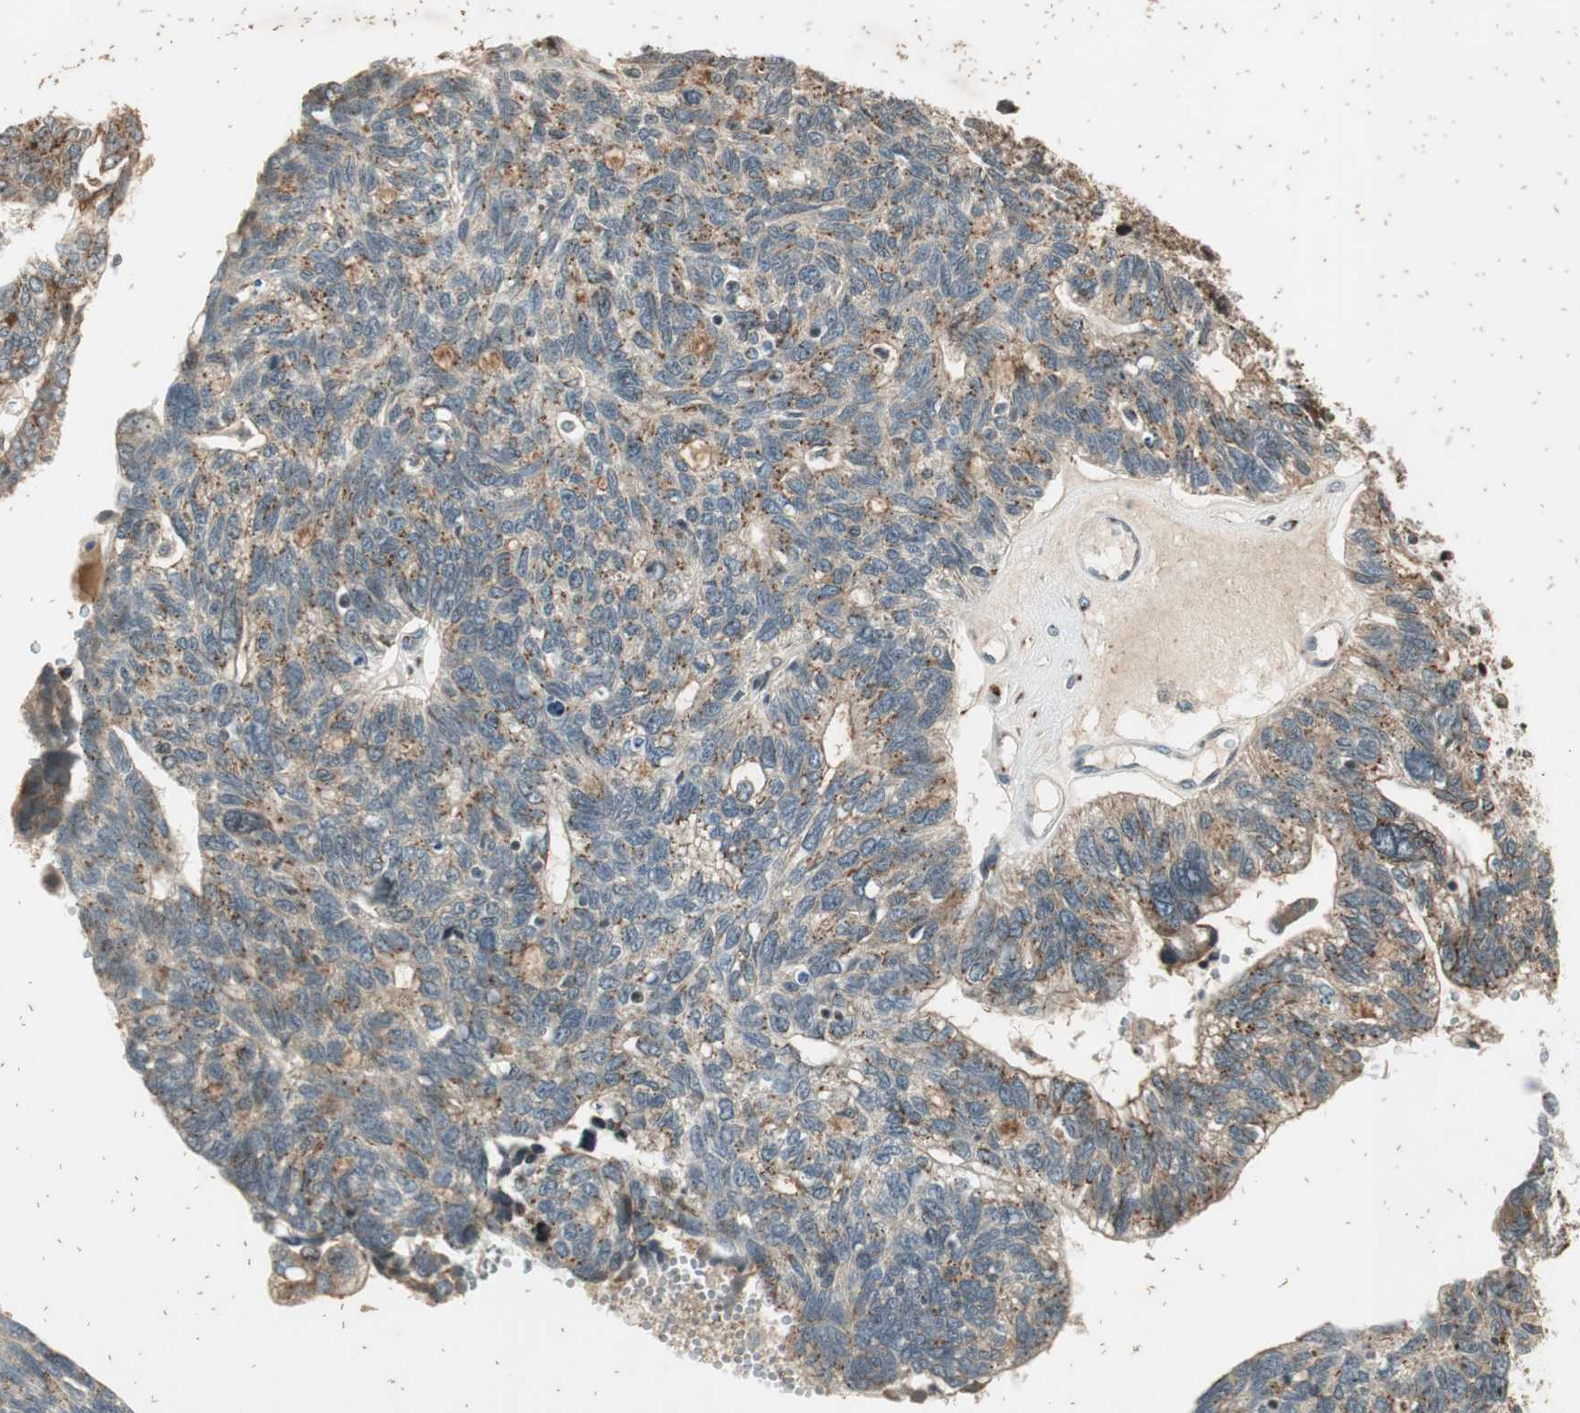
{"staining": {"intensity": "weak", "quantity": ">75%", "location": "cytoplasmic/membranous"}, "tissue": "ovarian cancer", "cell_type": "Tumor cells", "image_type": "cancer", "snomed": [{"axis": "morphology", "description": "Cystadenocarcinoma, serous, NOS"}, {"axis": "topography", "description": "Ovary"}], "caption": "This is an image of immunohistochemistry staining of serous cystadenocarcinoma (ovarian), which shows weak positivity in the cytoplasmic/membranous of tumor cells.", "gene": "NEO1", "patient": {"sex": "female", "age": 79}}